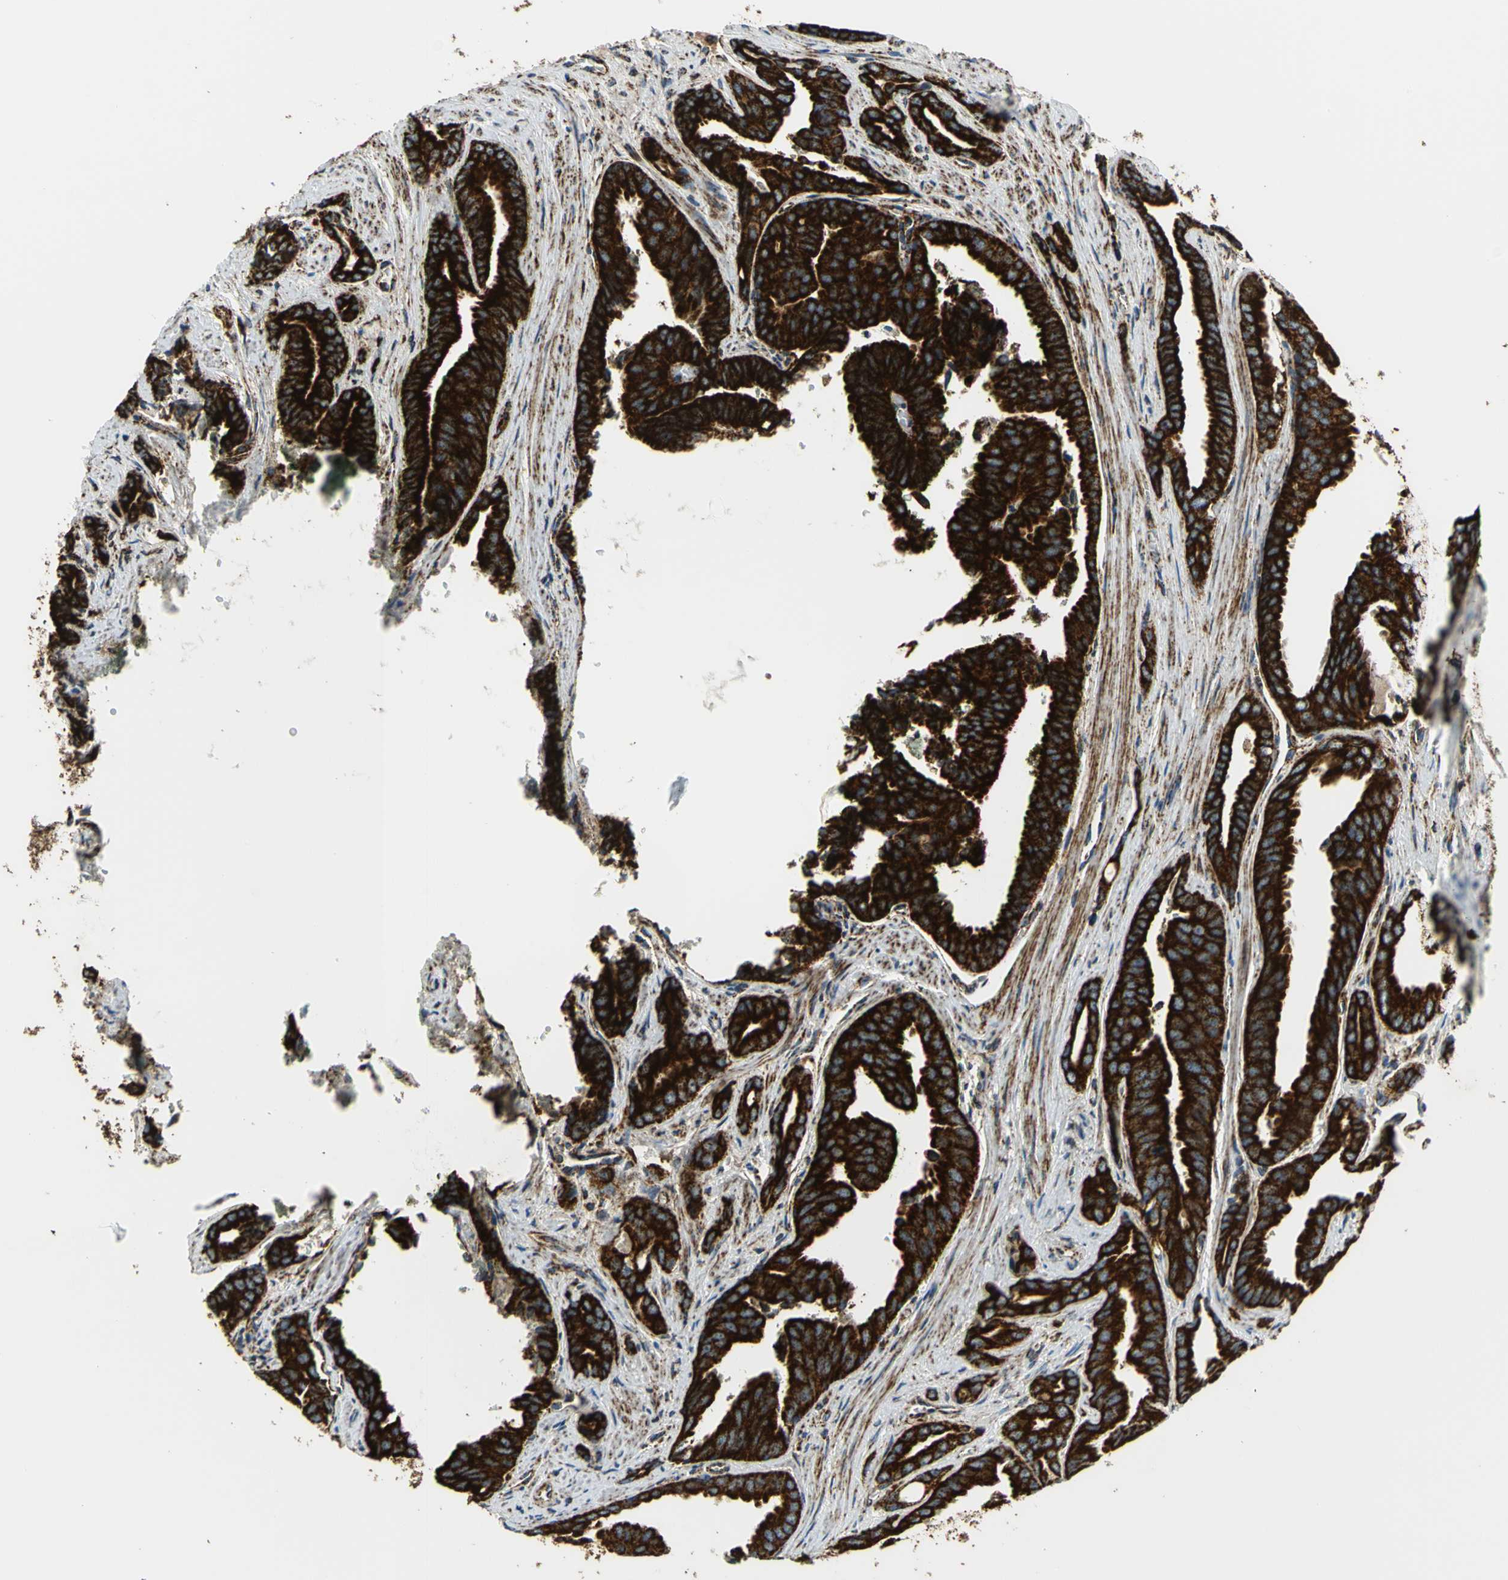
{"staining": {"intensity": "strong", "quantity": ">75%", "location": "cytoplasmic/membranous"}, "tissue": "prostate cancer", "cell_type": "Tumor cells", "image_type": "cancer", "snomed": [{"axis": "morphology", "description": "Adenocarcinoma, High grade"}, {"axis": "topography", "description": "Prostate"}], "caption": "Immunohistochemical staining of prostate high-grade adenocarcinoma reveals high levels of strong cytoplasmic/membranous protein staining in approximately >75% of tumor cells.", "gene": "MAVS", "patient": {"sex": "male", "age": 67}}